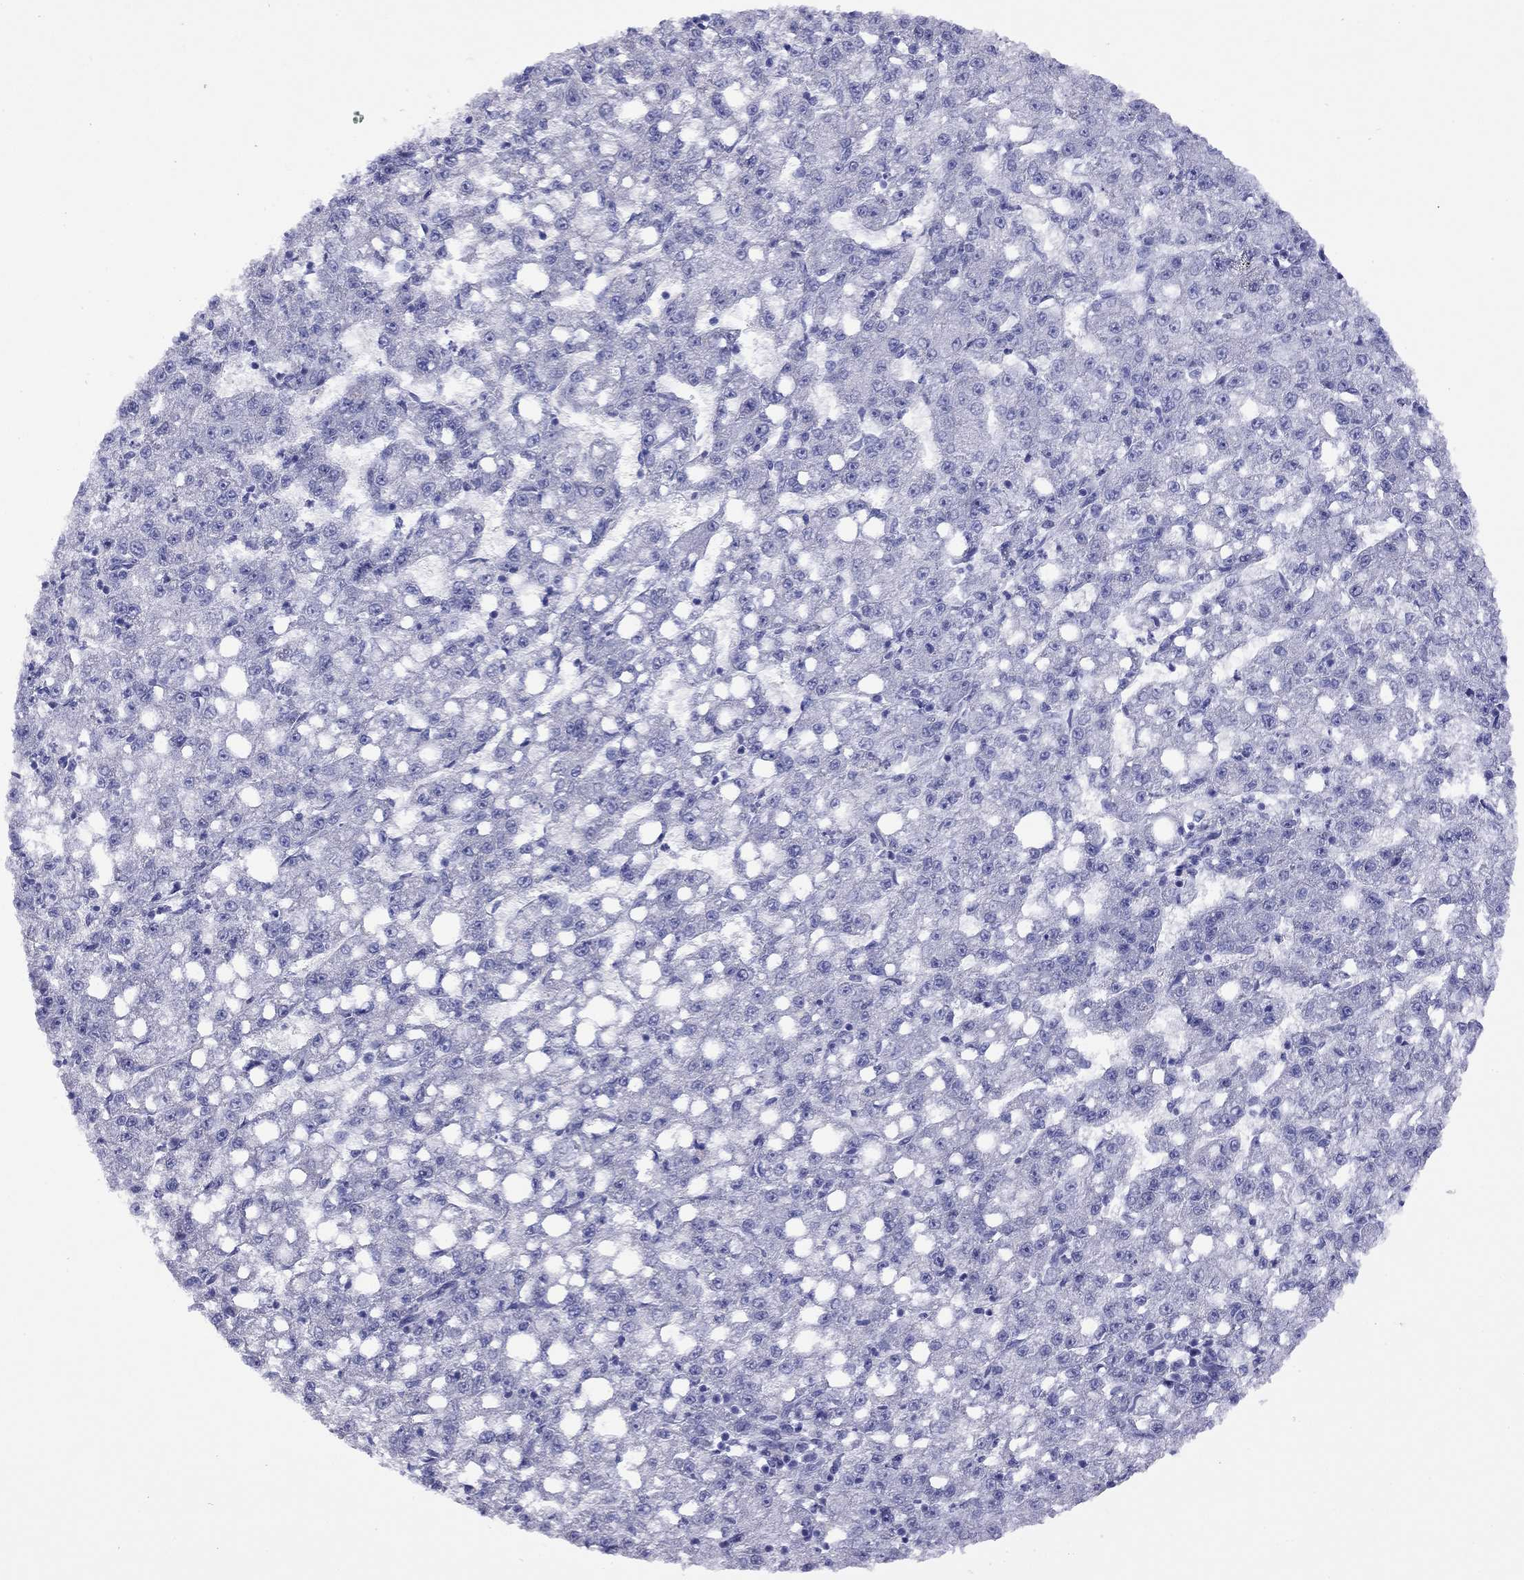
{"staining": {"intensity": "negative", "quantity": "none", "location": "none"}, "tissue": "liver cancer", "cell_type": "Tumor cells", "image_type": "cancer", "snomed": [{"axis": "morphology", "description": "Carcinoma, Hepatocellular, NOS"}, {"axis": "topography", "description": "Liver"}], "caption": "This is an immunohistochemistry (IHC) photomicrograph of liver hepatocellular carcinoma. There is no positivity in tumor cells.", "gene": "FIGLA", "patient": {"sex": "female", "age": 65}}